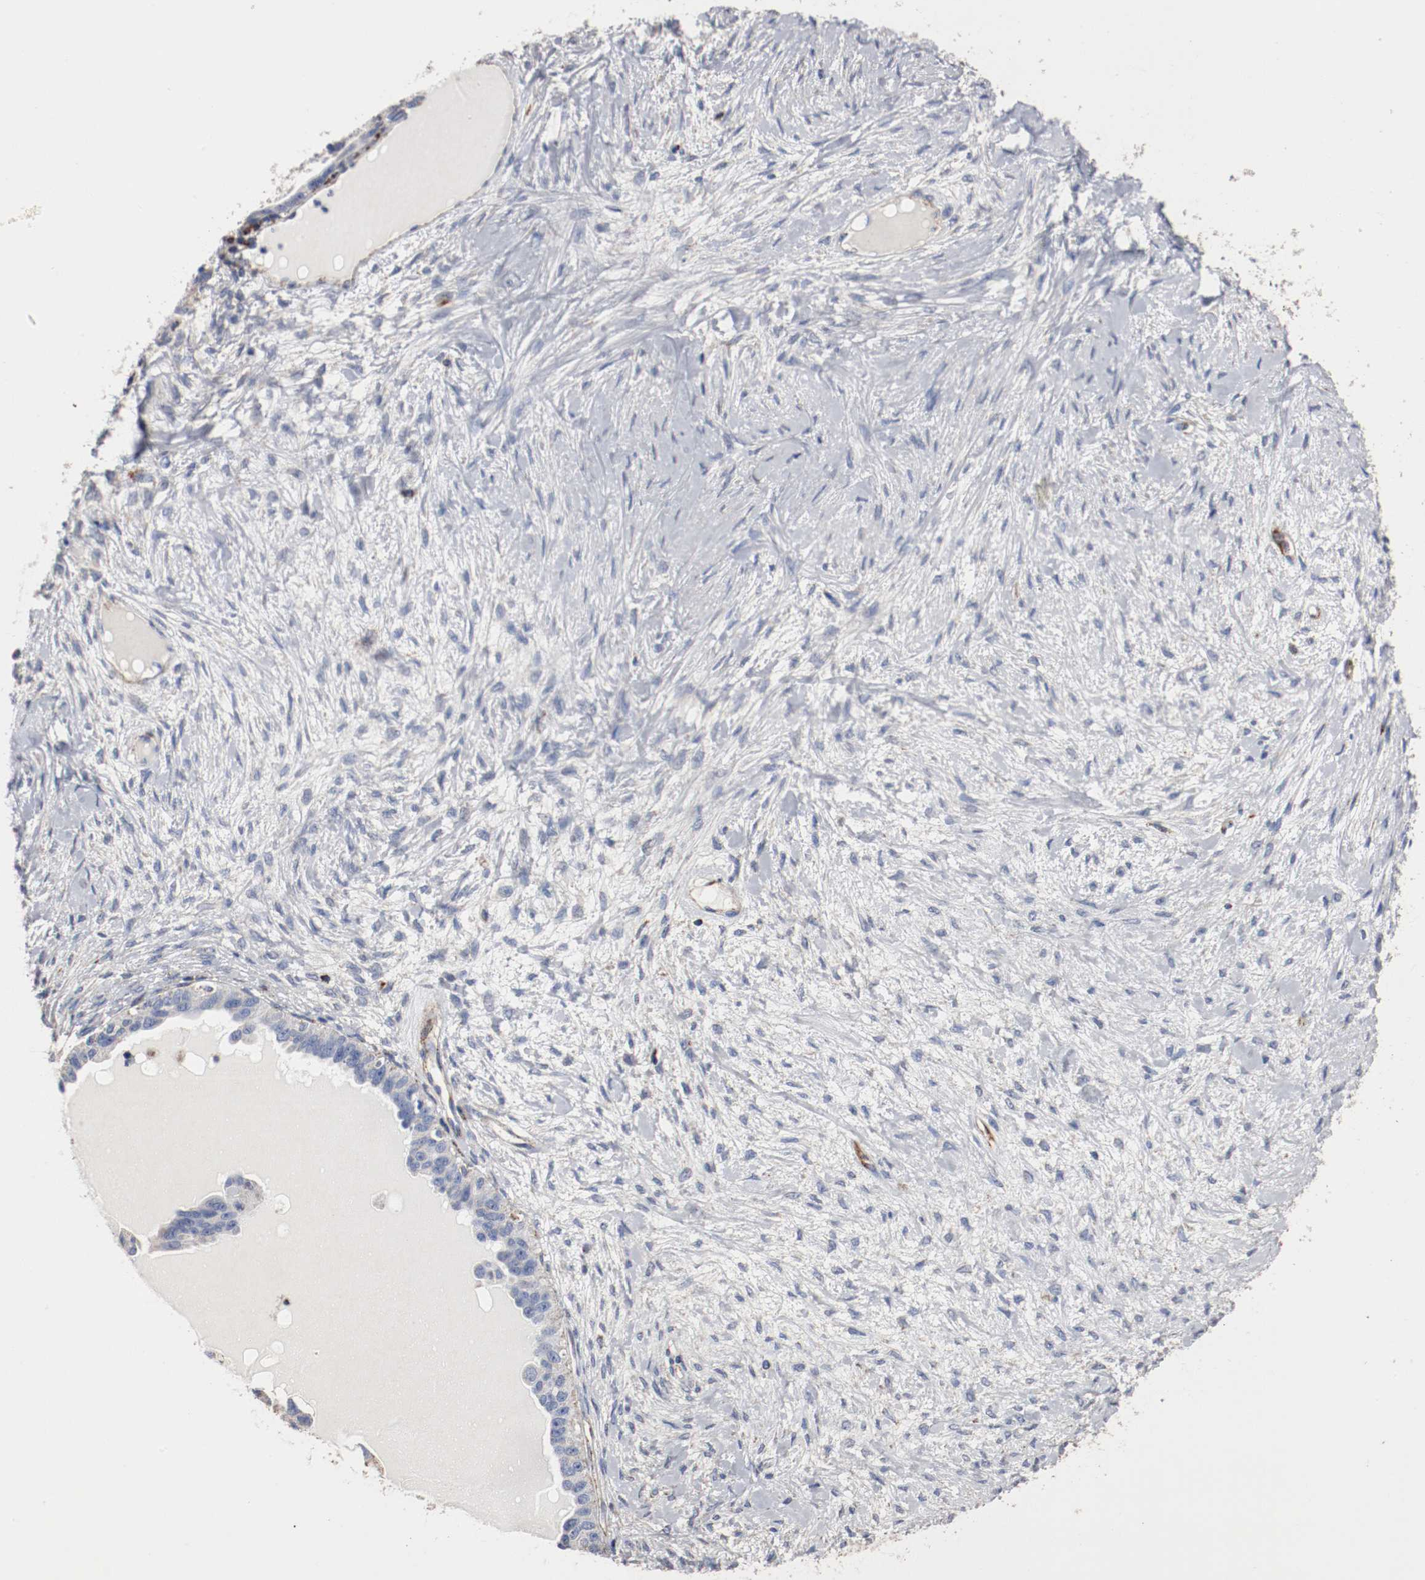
{"staining": {"intensity": "weak", "quantity": "25%-75%", "location": "cytoplasmic/membranous"}, "tissue": "ovarian cancer", "cell_type": "Tumor cells", "image_type": "cancer", "snomed": [{"axis": "morphology", "description": "Cystadenocarcinoma, serous, NOS"}, {"axis": "topography", "description": "Ovary"}], "caption": "Ovarian cancer was stained to show a protein in brown. There is low levels of weak cytoplasmic/membranous staining in approximately 25%-75% of tumor cells.", "gene": "TUBD1", "patient": {"sex": "female", "age": 82}}